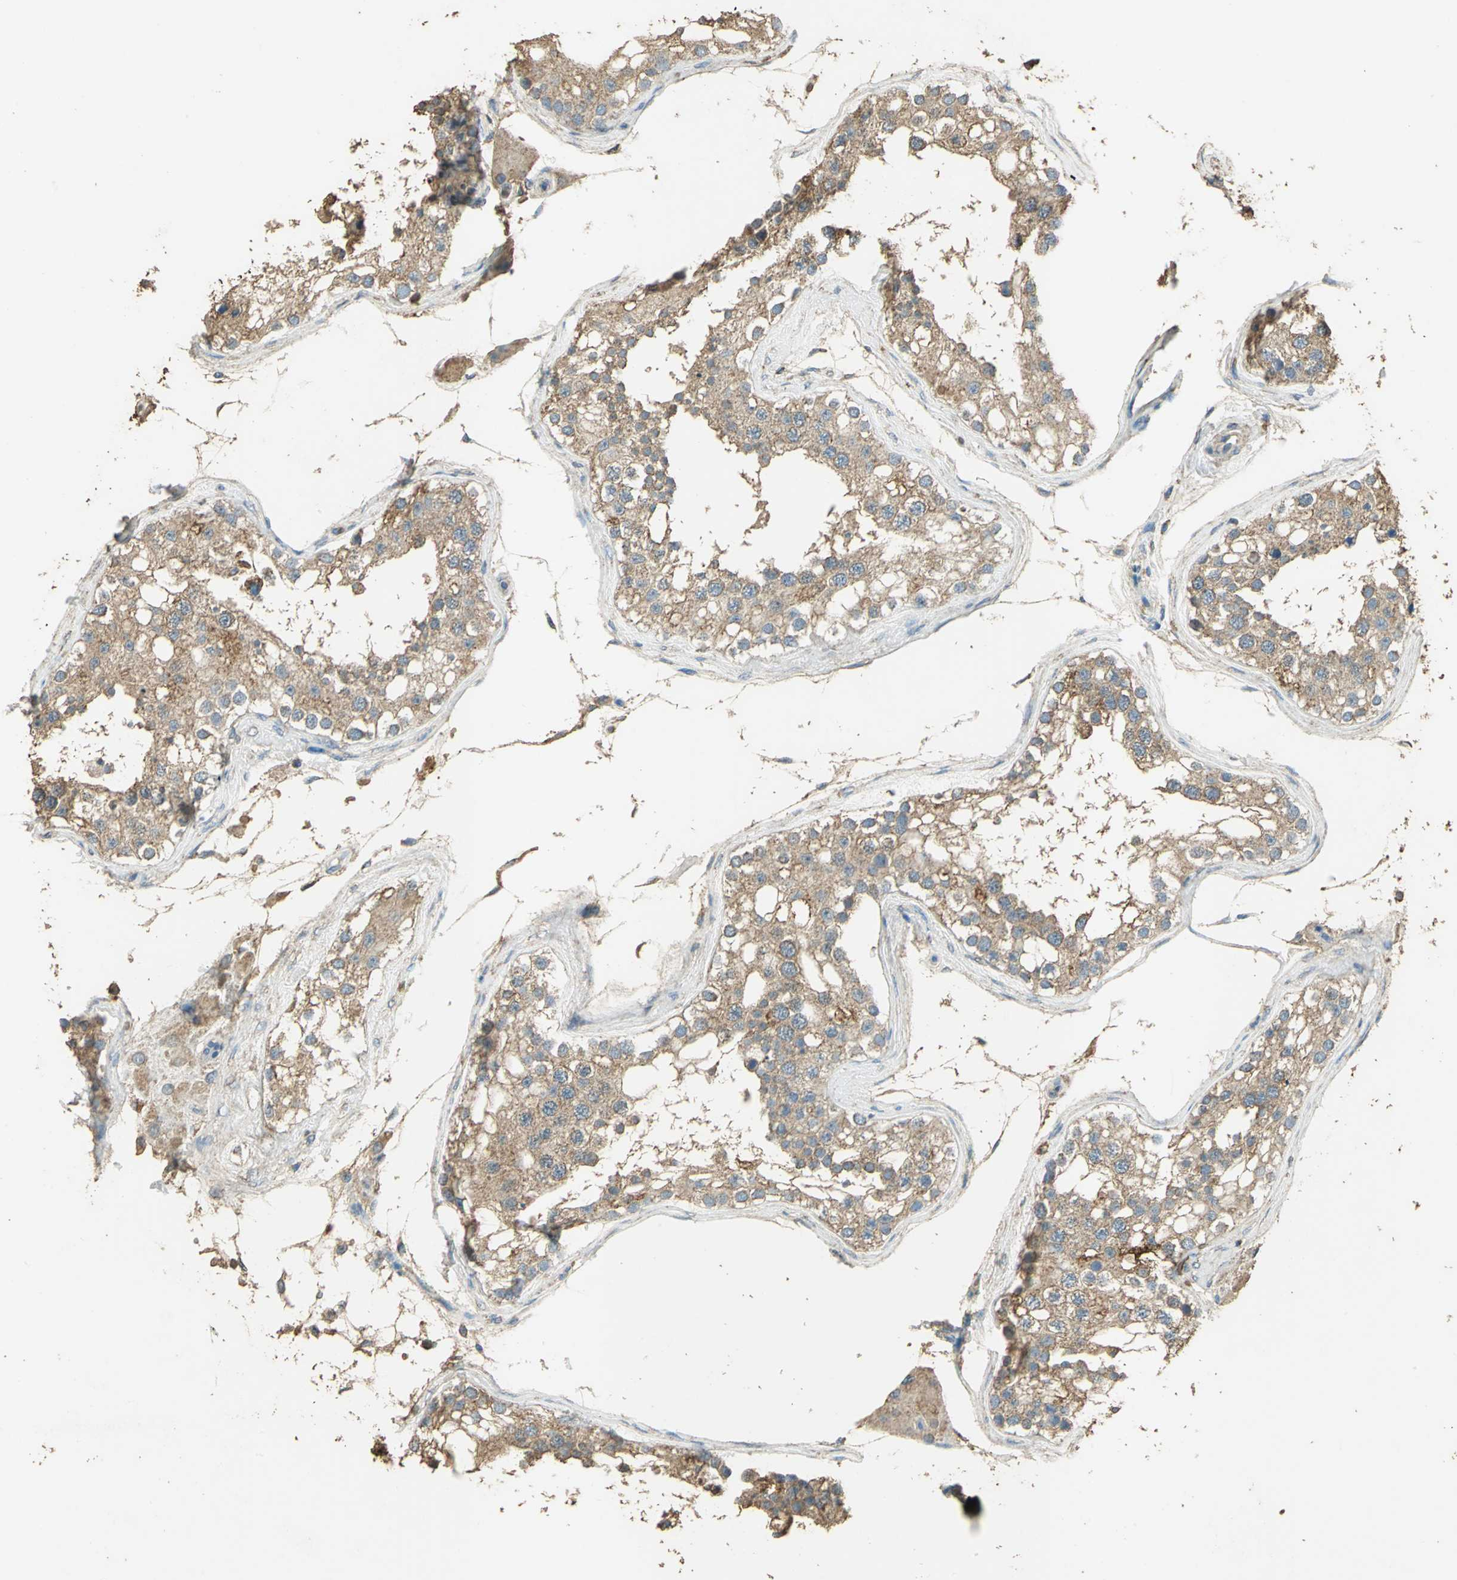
{"staining": {"intensity": "moderate", "quantity": ">75%", "location": "cytoplasmic/membranous"}, "tissue": "testis", "cell_type": "Cells in seminiferous ducts", "image_type": "normal", "snomed": [{"axis": "morphology", "description": "Normal tissue, NOS"}, {"axis": "topography", "description": "Testis"}], "caption": "Immunohistochemistry histopathology image of benign testis: testis stained using IHC shows medium levels of moderate protein expression localized specifically in the cytoplasmic/membranous of cells in seminiferous ducts, appearing as a cytoplasmic/membranous brown color.", "gene": "TRAPPC2", "patient": {"sex": "male", "age": 68}}